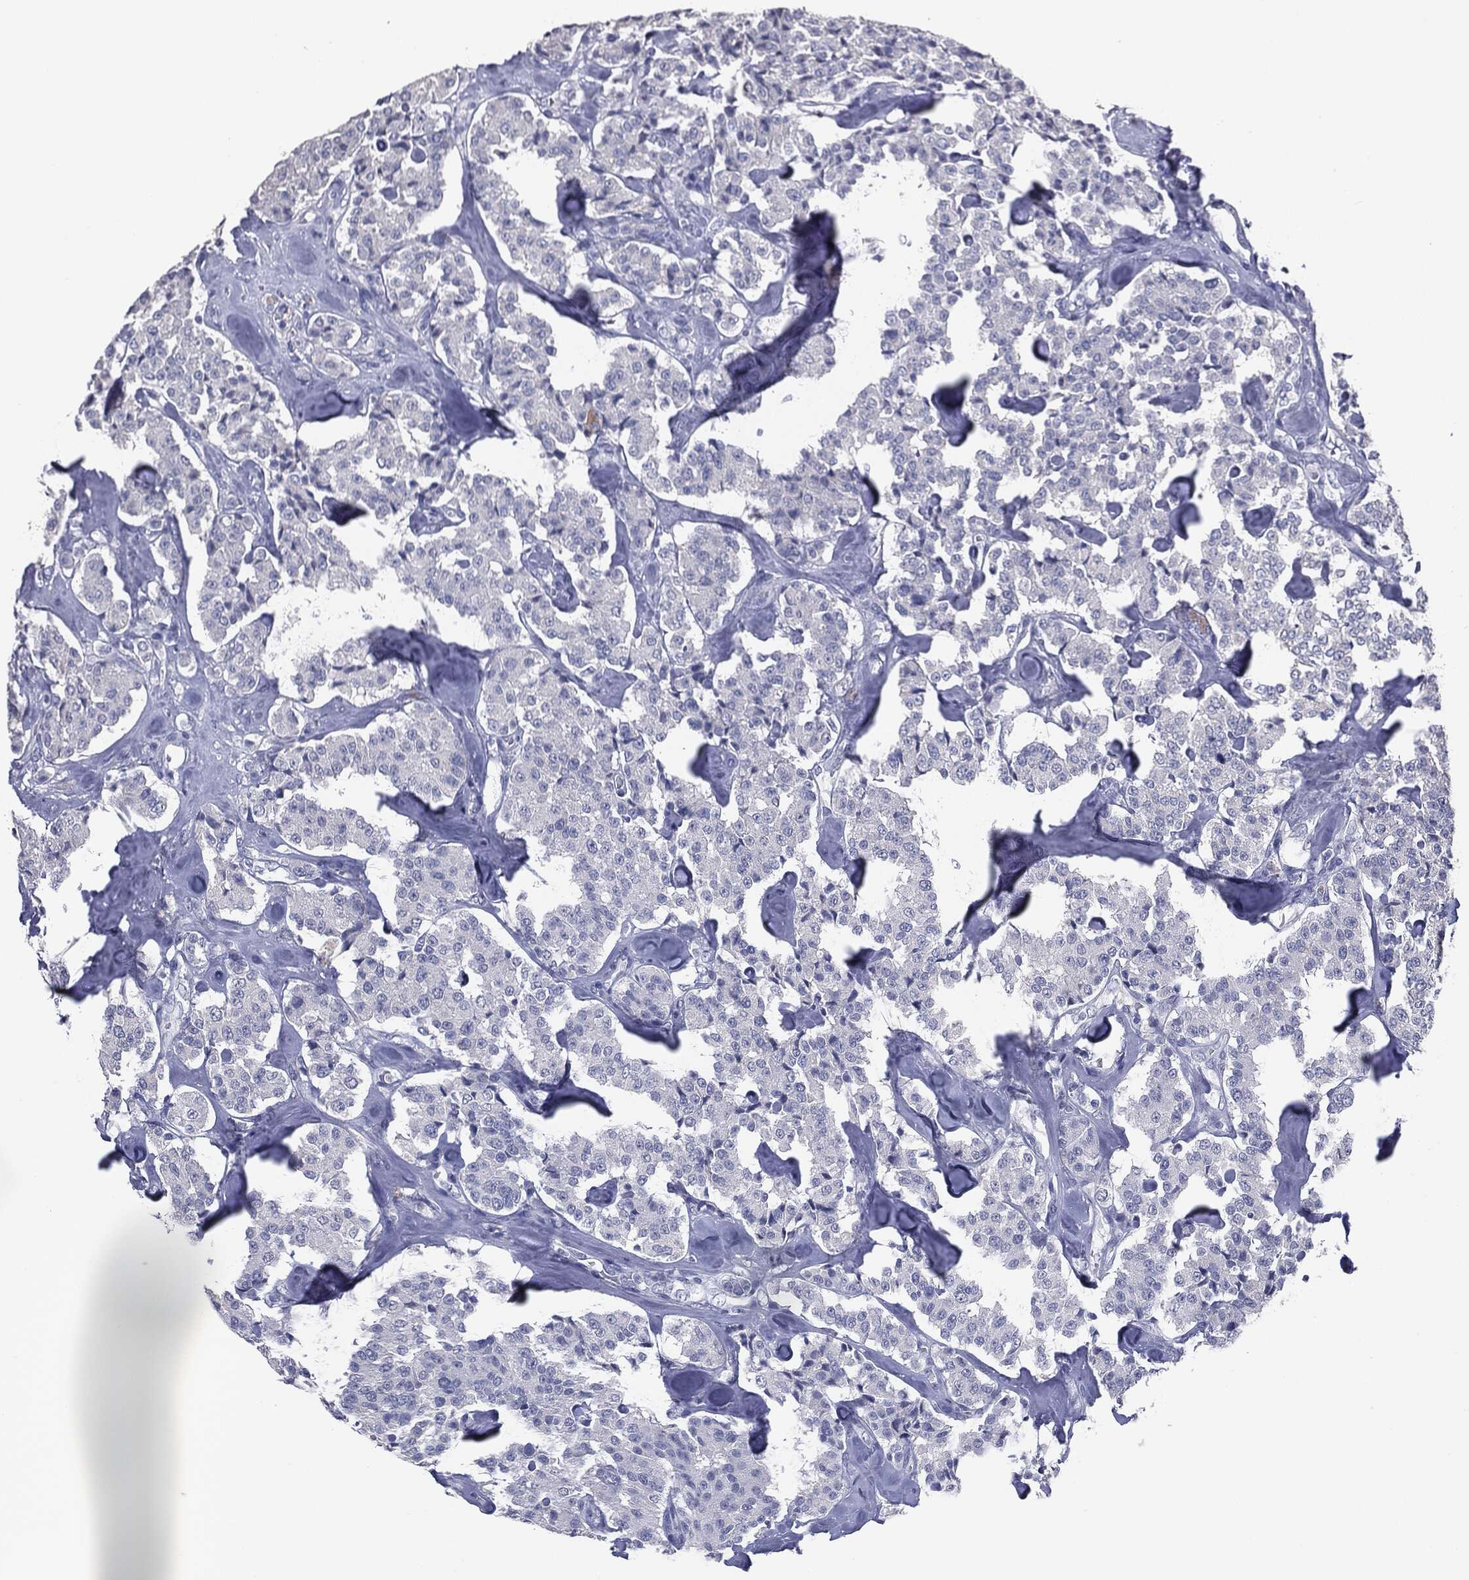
{"staining": {"intensity": "negative", "quantity": "none", "location": "none"}, "tissue": "carcinoid", "cell_type": "Tumor cells", "image_type": "cancer", "snomed": [{"axis": "morphology", "description": "Carcinoid, malignant, NOS"}, {"axis": "topography", "description": "Pancreas"}], "caption": "Tumor cells show no significant protein expression in carcinoid (malignant). (IHC, brightfield microscopy, high magnification).", "gene": "MUC1", "patient": {"sex": "male", "age": 41}}